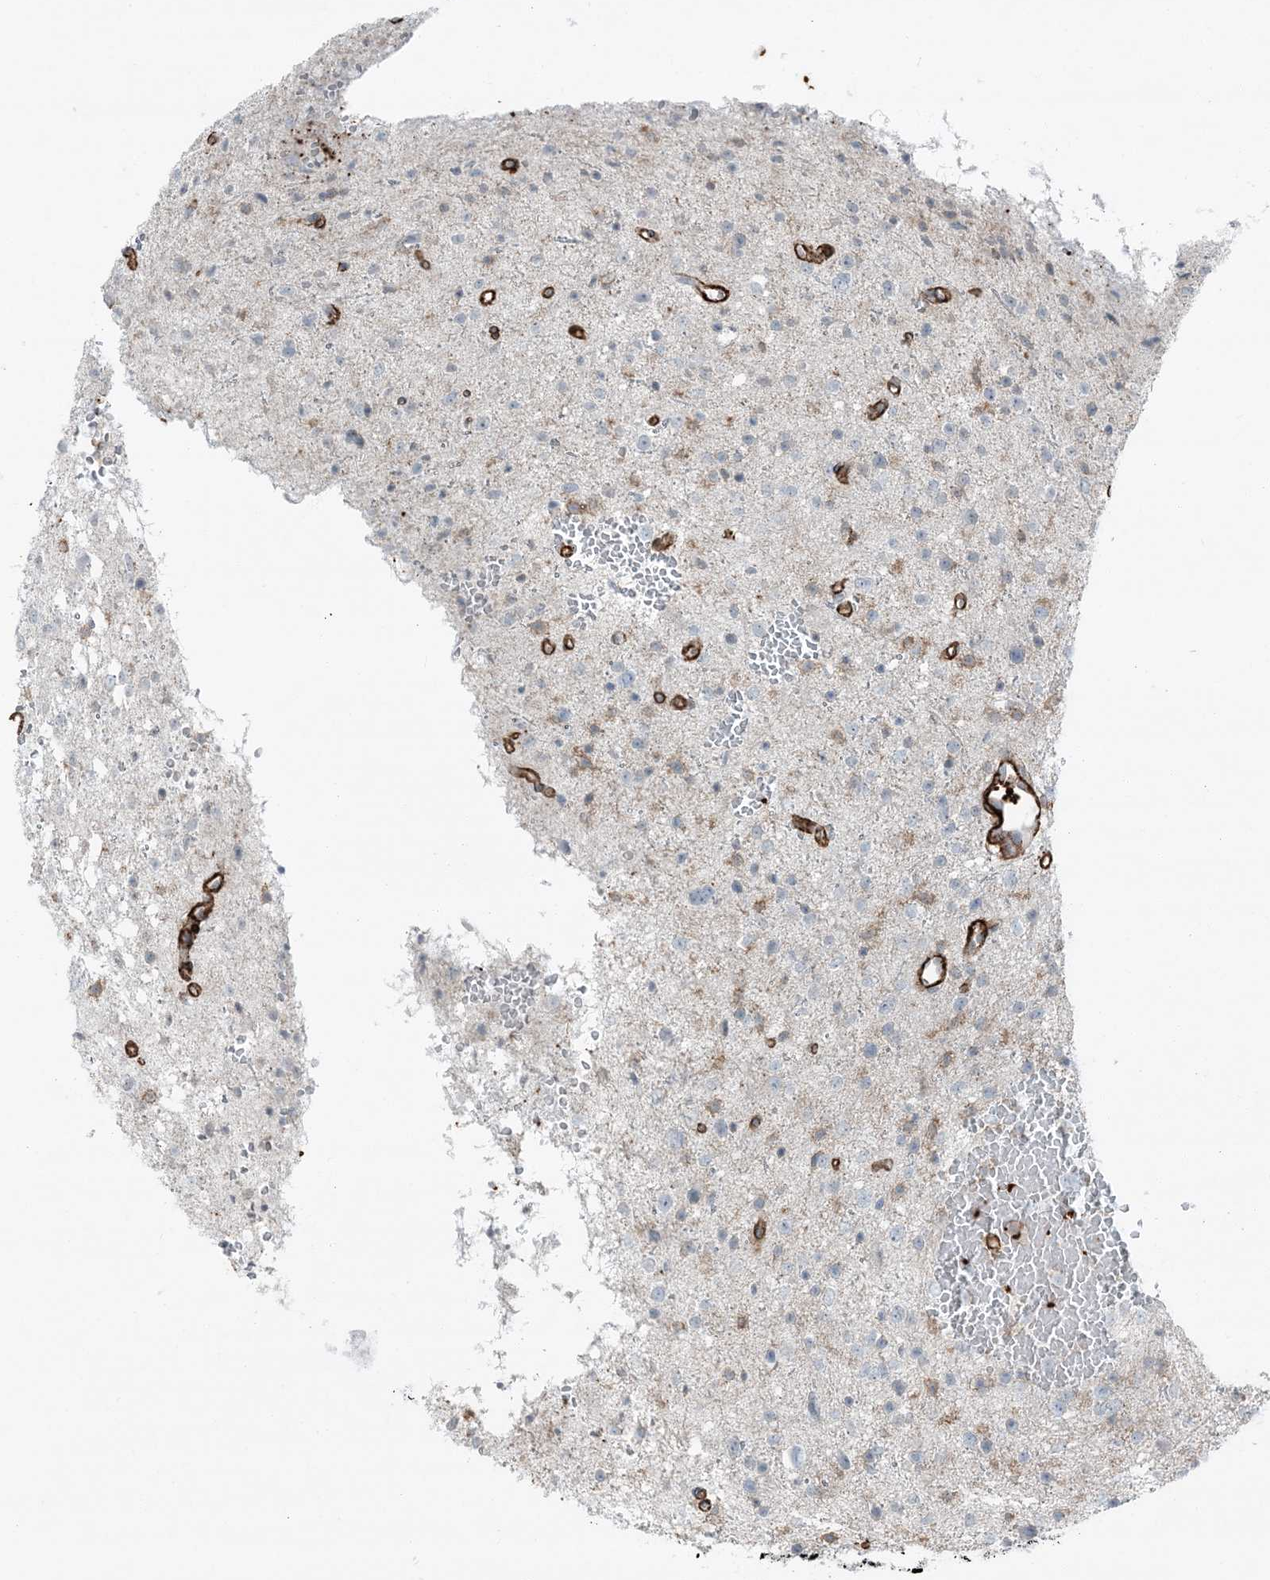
{"staining": {"intensity": "negative", "quantity": "none", "location": "none"}, "tissue": "glioma", "cell_type": "Tumor cells", "image_type": "cancer", "snomed": [{"axis": "morphology", "description": "Glioma, malignant, Low grade"}, {"axis": "topography", "description": "Brain"}], "caption": "Glioma was stained to show a protein in brown. There is no significant staining in tumor cells.", "gene": "APOBEC3C", "patient": {"sex": "female", "age": 37}}